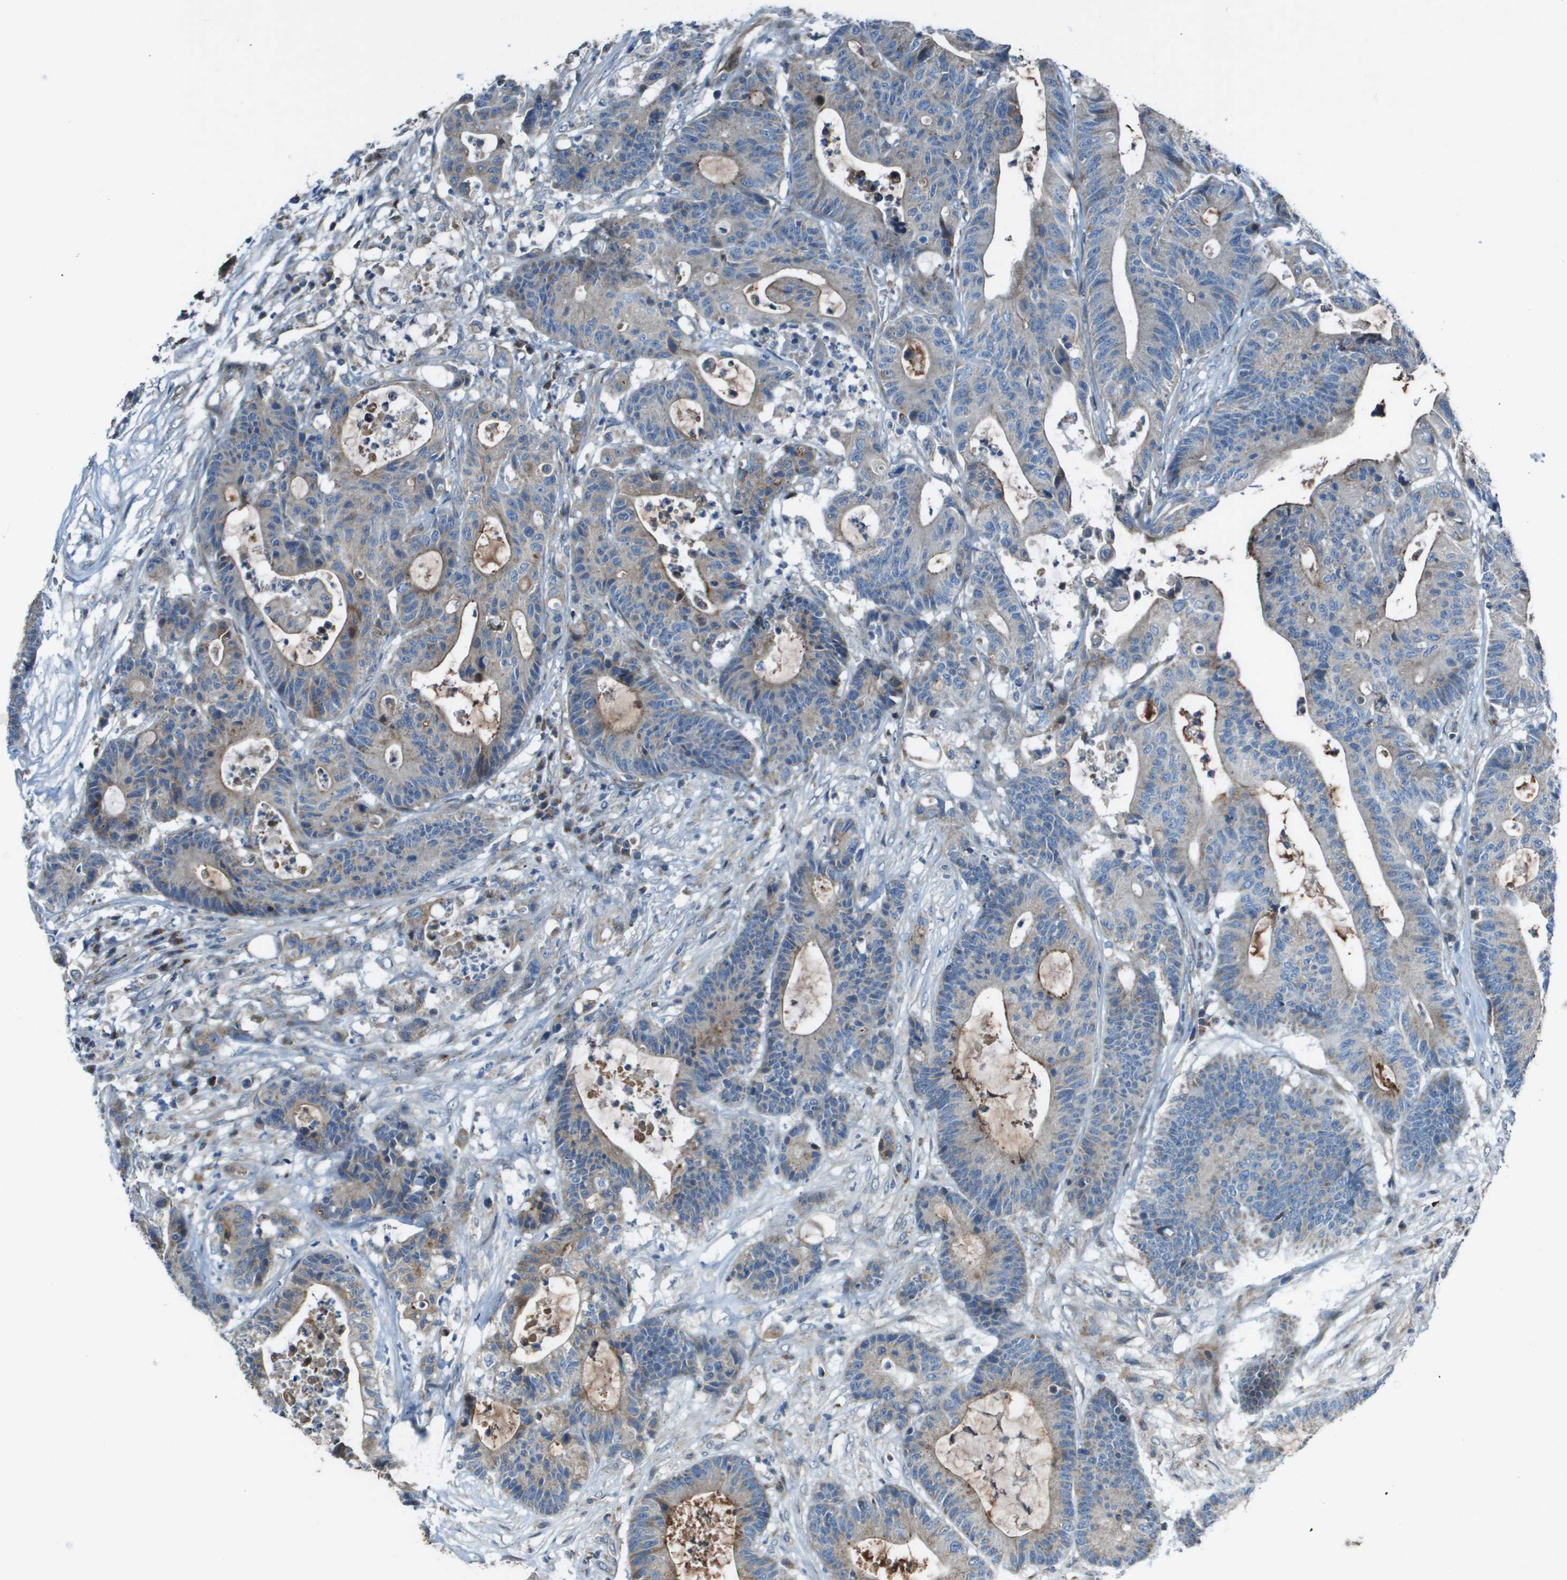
{"staining": {"intensity": "weak", "quantity": ">75%", "location": "cytoplasmic/membranous"}, "tissue": "colorectal cancer", "cell_type": "Tumor cells", "image_type": "cancer", "snomed": [{"axis": "morphology", "description": "Adenocarcinoma, NOS"}, {"axis": "topography", "description": "Colon"}], "caption": "Human colorectal adenocarcinoma stained with a brown dye demonstrates weak cytoplasmic/membranous positive staining in approximately >75% of tumor cells.", "gene": "MGAT3", "patient": {"sex": "female", "age": 84}}